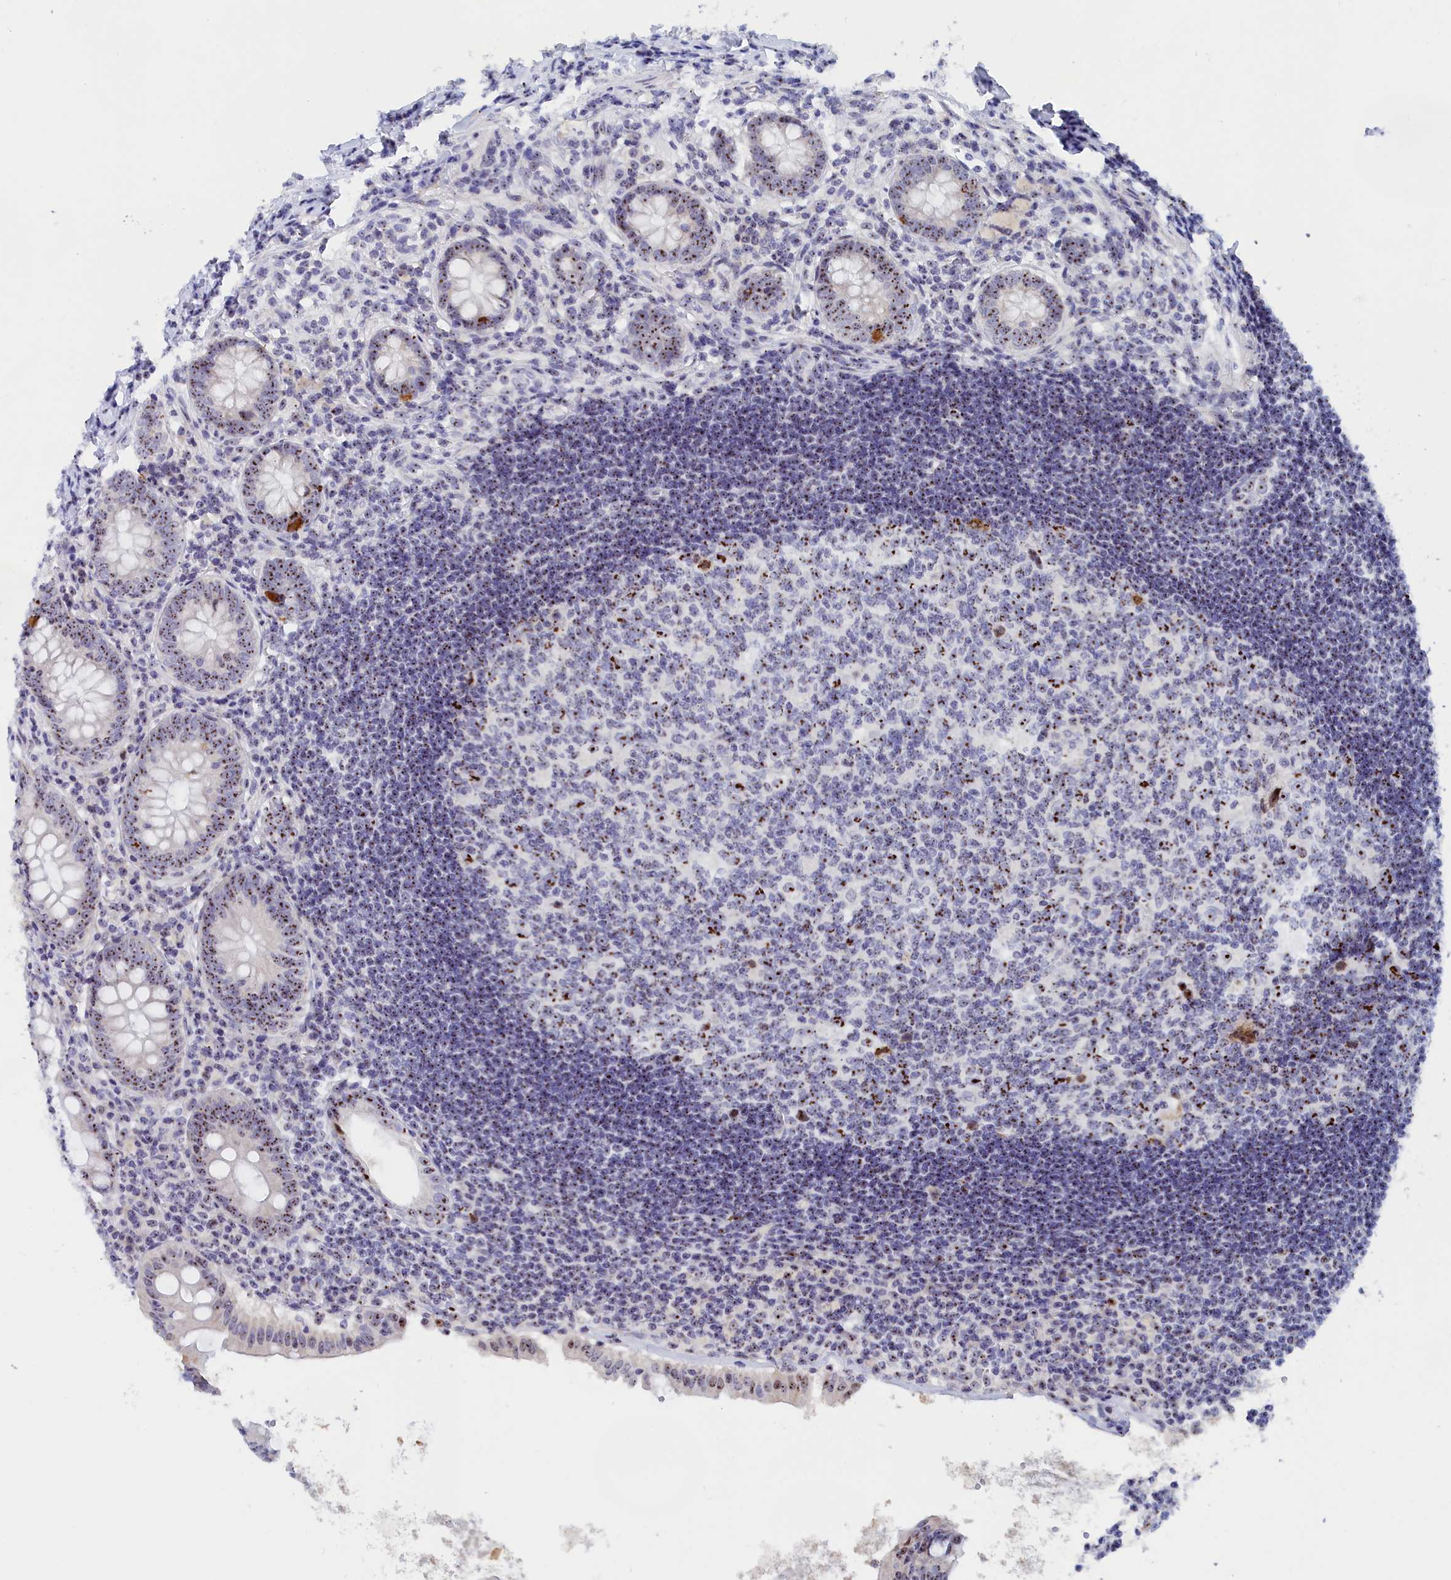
{"staining": {"intensity": "strong", "quantity": ">75%", "location": "nuclear"}, "tissue": "appendix", "cell_type": "Glandular cells", "image_type": "normal", "snomed": [{"axis": "morphology", "description": "Normal tissue, NOS"}, {"axis": "topography", "description": "Appendix"}], "caption": "Immunohistochemical staining of unremarkable appendix exhibits high levels of strong nuclear staining in approximately >75% of glandular cells. The protein of interest is stained brown, and the nuclei are stained in blue (DAB IHC with brightfield microscopy, high magnification).", "gene": "RSL1D1", "patient": {"sex": "female", "age": 54}}